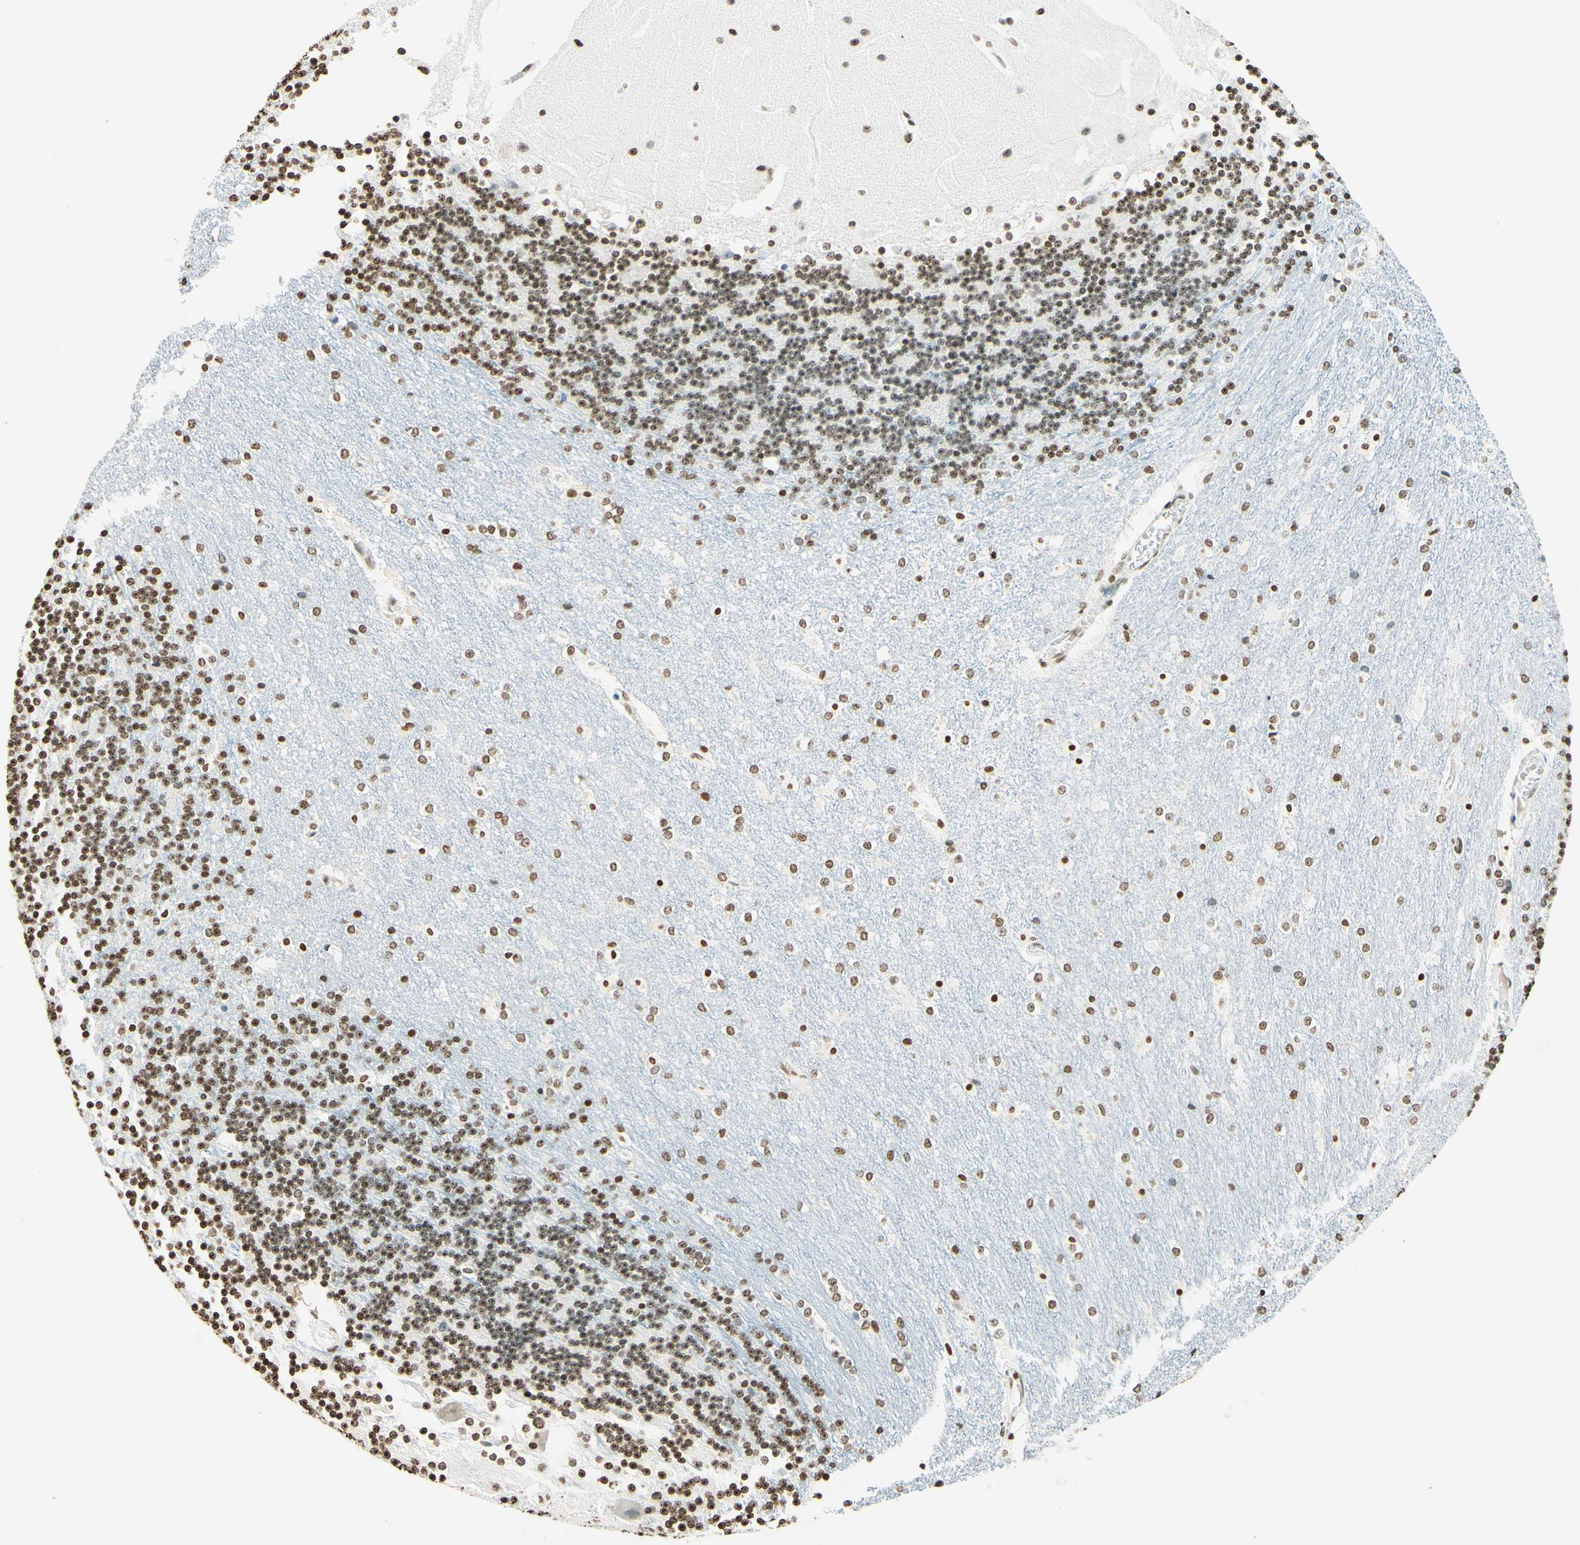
{"staining": {"intensity": "moderate", "quantity": ">75%", "location": "nuclear"}, "tissue": "cerebellum", "cell_type": "Cells in granular layer", "image_type": "normal", "snomed": [{"axis": "morphology", "description": "Normal tissue, NOS"}, {"axis": "topography", "description": "Cerebellum"}], "caption": "Cells in granular layer exhibit medium levels of moderate nuclear positivity in approximately >75% of cells in benign cerebellum. (IHC, brightfield microscopy, high magnification).", "gene": "MSH2", "patient": {"sex": "female", "age": 19}}